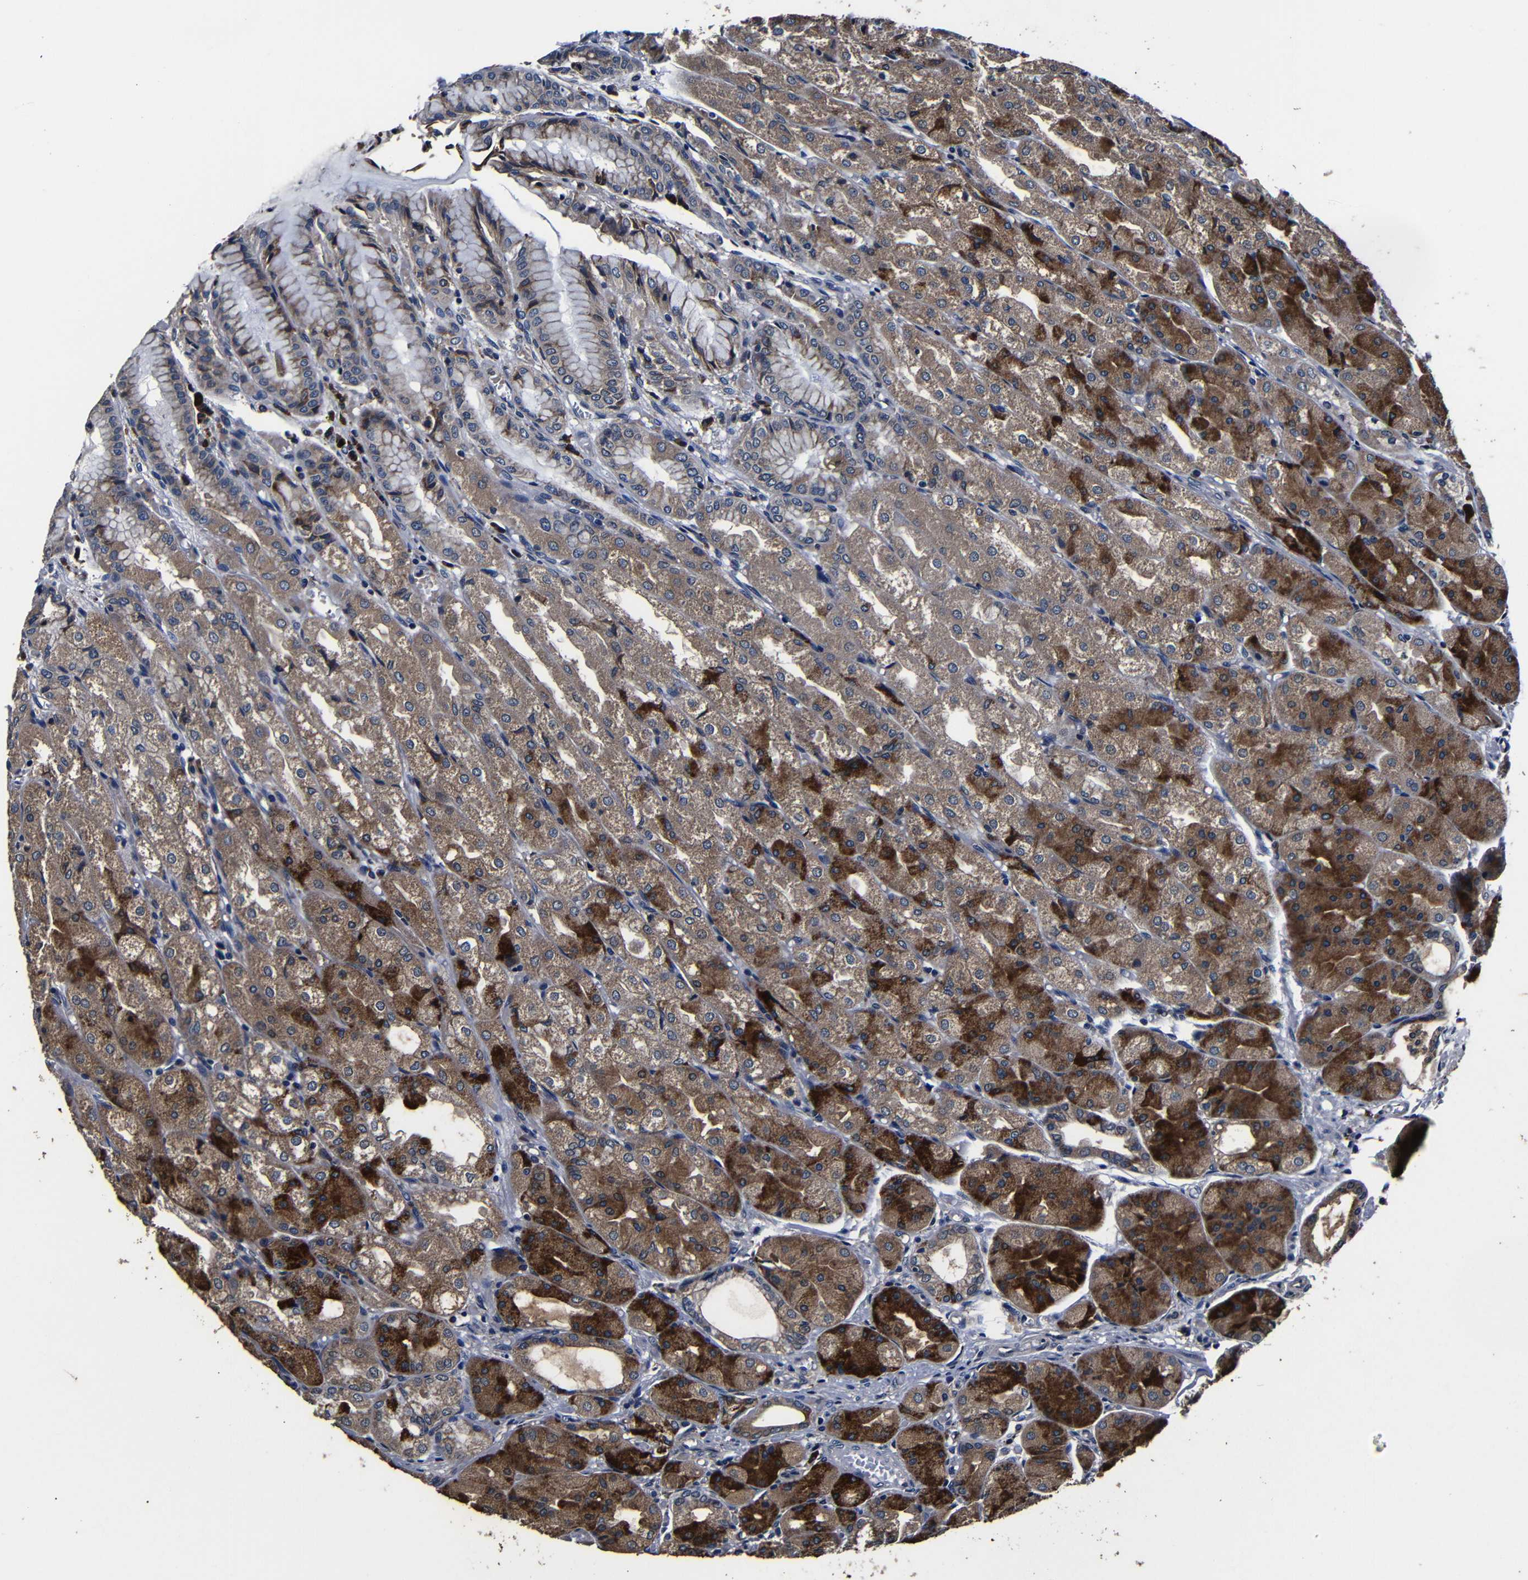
{"staining": {"intensity": "strong", "quantity": "25%-75%", "location": "cytoplasmic/membranous"}, "tissue": "stomach", "cell_type": "Glandular cells", "image_type": "normal", "snomed": [{"axis": "morphology", "description": "Normal tissue, NOS"}, {"axis": "topography", "description": "Stomach, upper"}], "caption": "Stomach stained for a protein (brown) reveals strong cytoplasmic/membranous positive expression in about 25%-75% of glandular cells.", "gene": "SCN9A", "patient": {"sex": "male", "age": 72}}